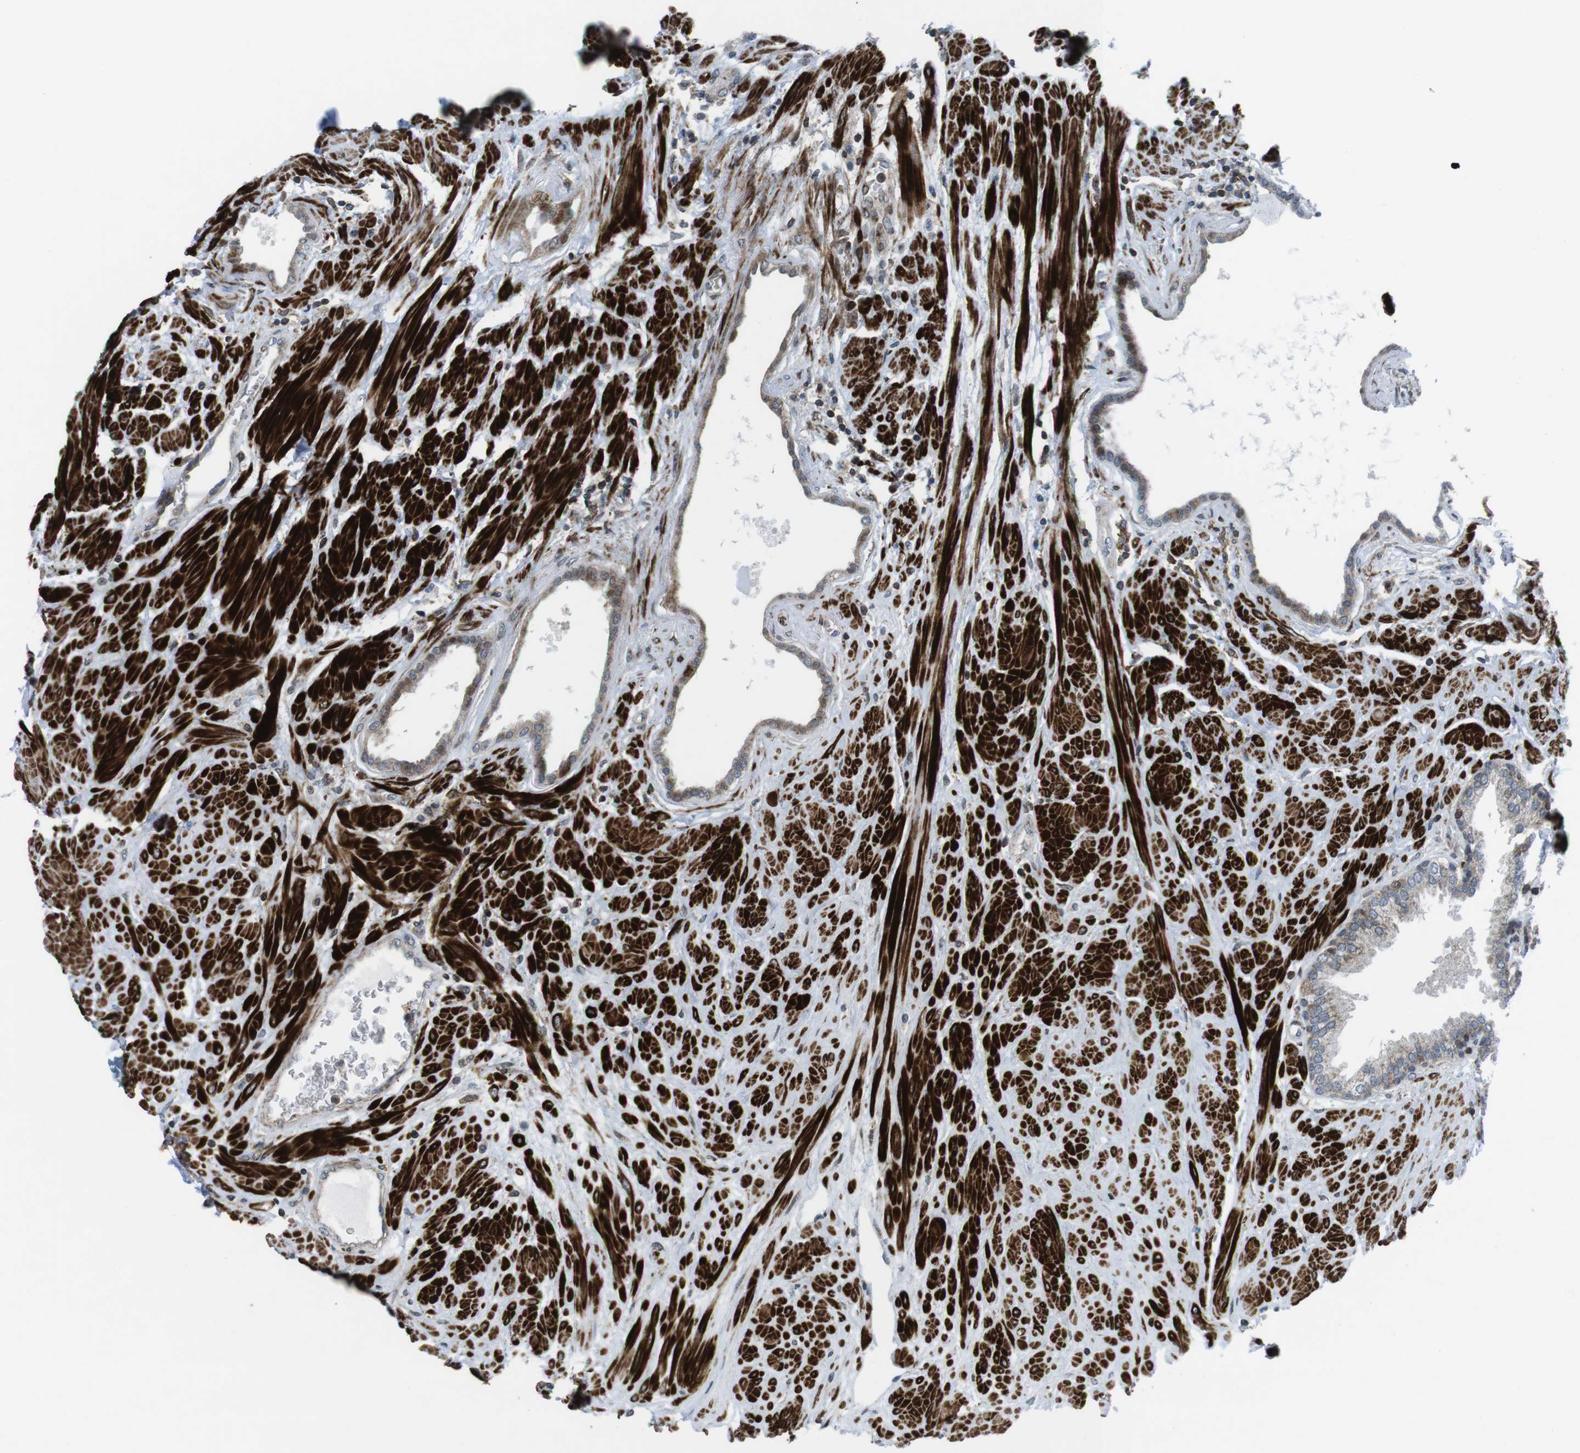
{"staining": {"intensity": "moderate", "quantity": ">75%", "location": "cytoplasmic/membranous"}, "tissue": "prostate", "cell_type": "Glandular cells", "image_type": "normal", "snomed": [{"axis": "morphology", "description": "Normal tissue, NOS"}, {"axis": "topography", "description": "Prostate"}], "caption": "The histopathology image reveals a brown stain indicating the presence of a protein in the cytoplasmic/membranous of glandular cells in prostate. (DAB (3,3'-diaminobenzidine) IHC, brown staining for protein, blue staining for nuclei).", "gene": "CUL7", "patient": {"sex": "male", "age": 51}}